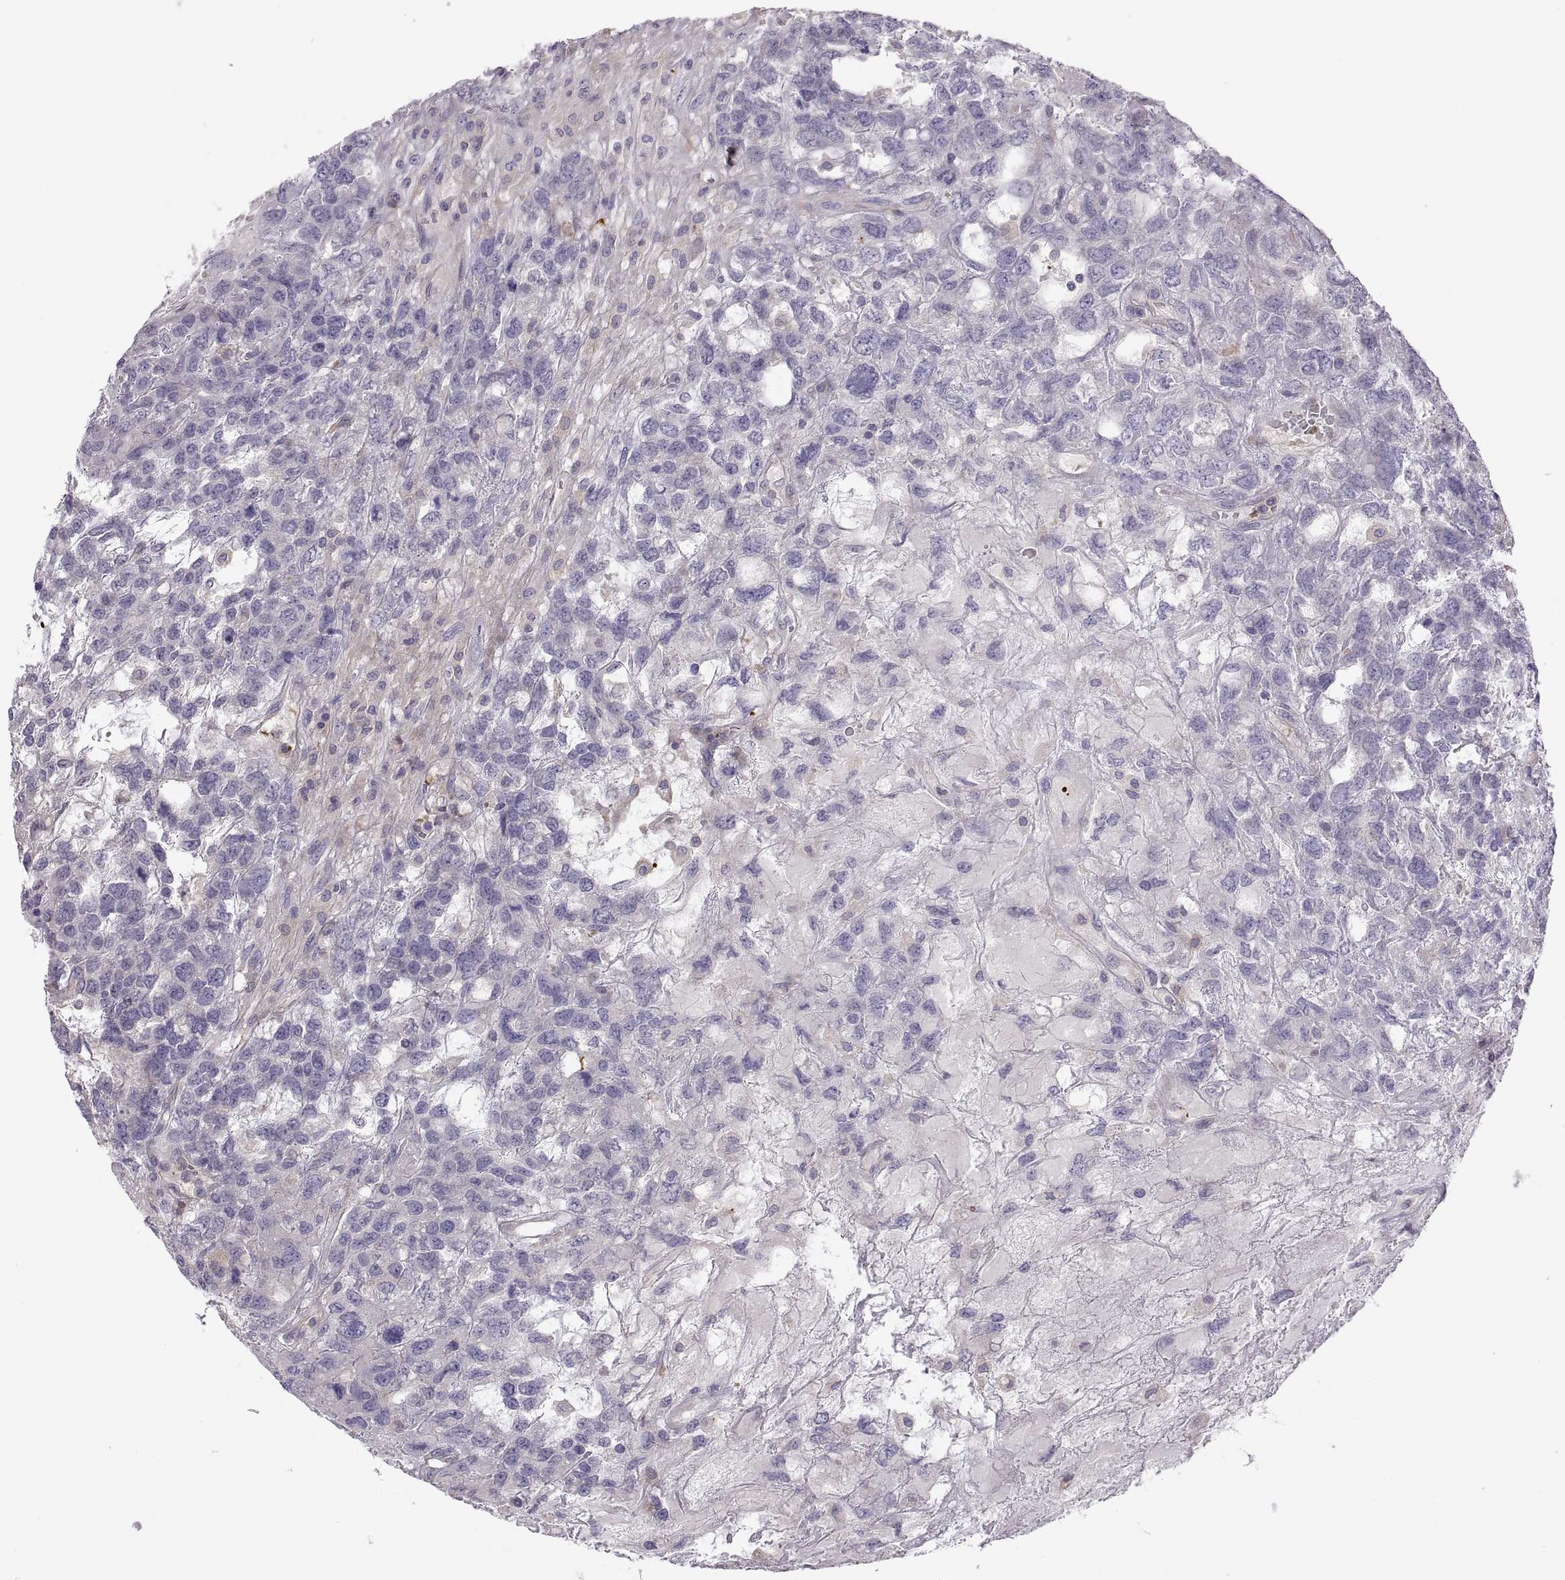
{"staining": {"intensity": "negative", "quantity": "none", "location": "none"}, "tissue": "testis cancer", "cell_type": "Tumor cells", "image_type": "cancer", "snomed": [{"axis": "morphology", "description": "Seminoma, NOS"}, {"axis": "topography", "description": "Testis"}], "caption": "IHC image of neoplastic tissue: human testis cancer stained with DAB demonstrates no significant protein staining in tumor cells.", "gene": "SPATA32", "patient": {"sex": "male", "age": 52}}